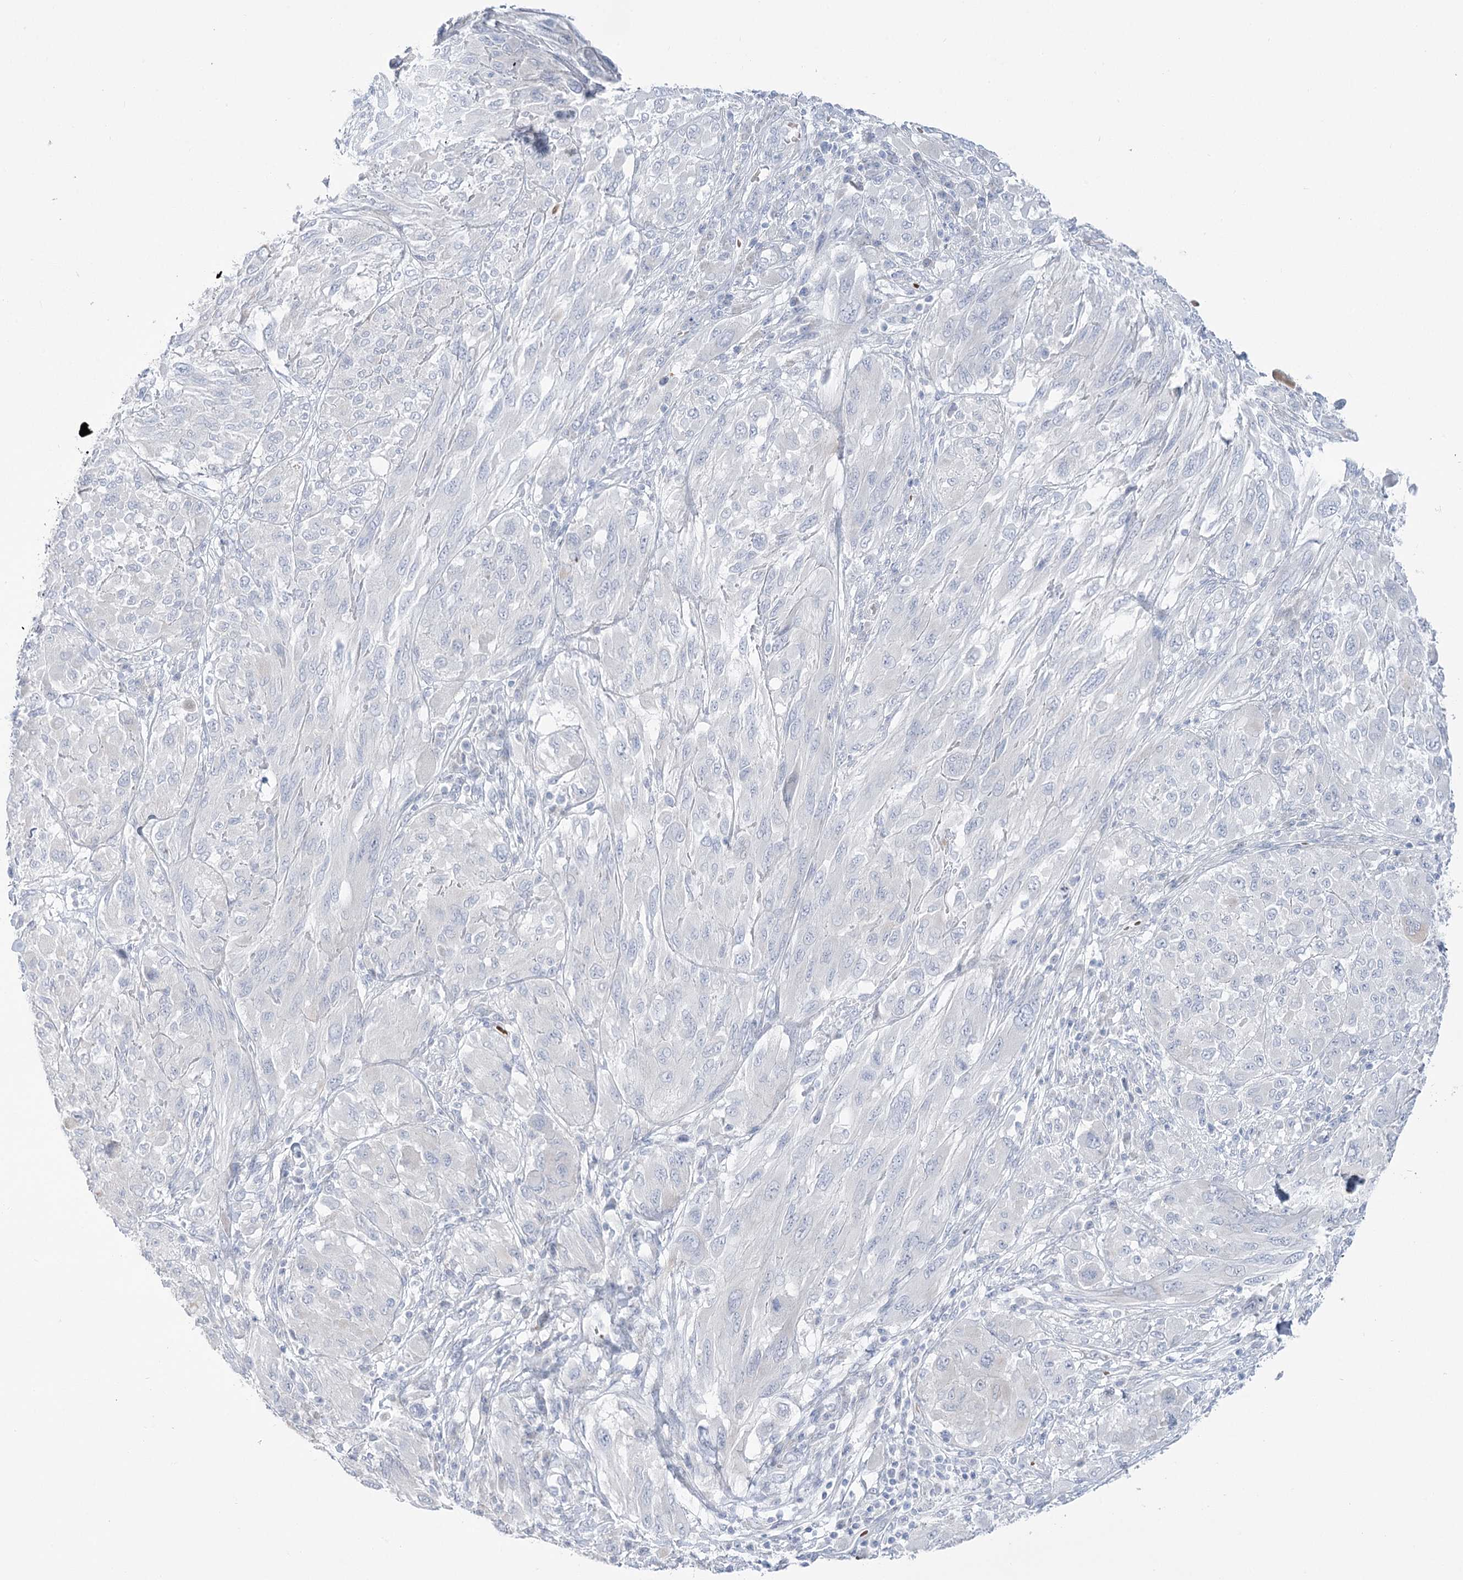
{"staining": {"intensity": "negative", "quantity": "none", "location": "none"}, "tissue": "melanoma", "cell_type": "Tumor cells", "image_type": "cancer", "snomed": [{"axis": "morphology", "description": "Malignant melanoma, NOS"}, {"axis": "topography", "description": "Skin"}], "caption": "Melanoma stained for a protein using immunohistochemistry displays no expression tumor cells.", "gene": "SIAE", "patient": {"sex": "female", "age": 91}}